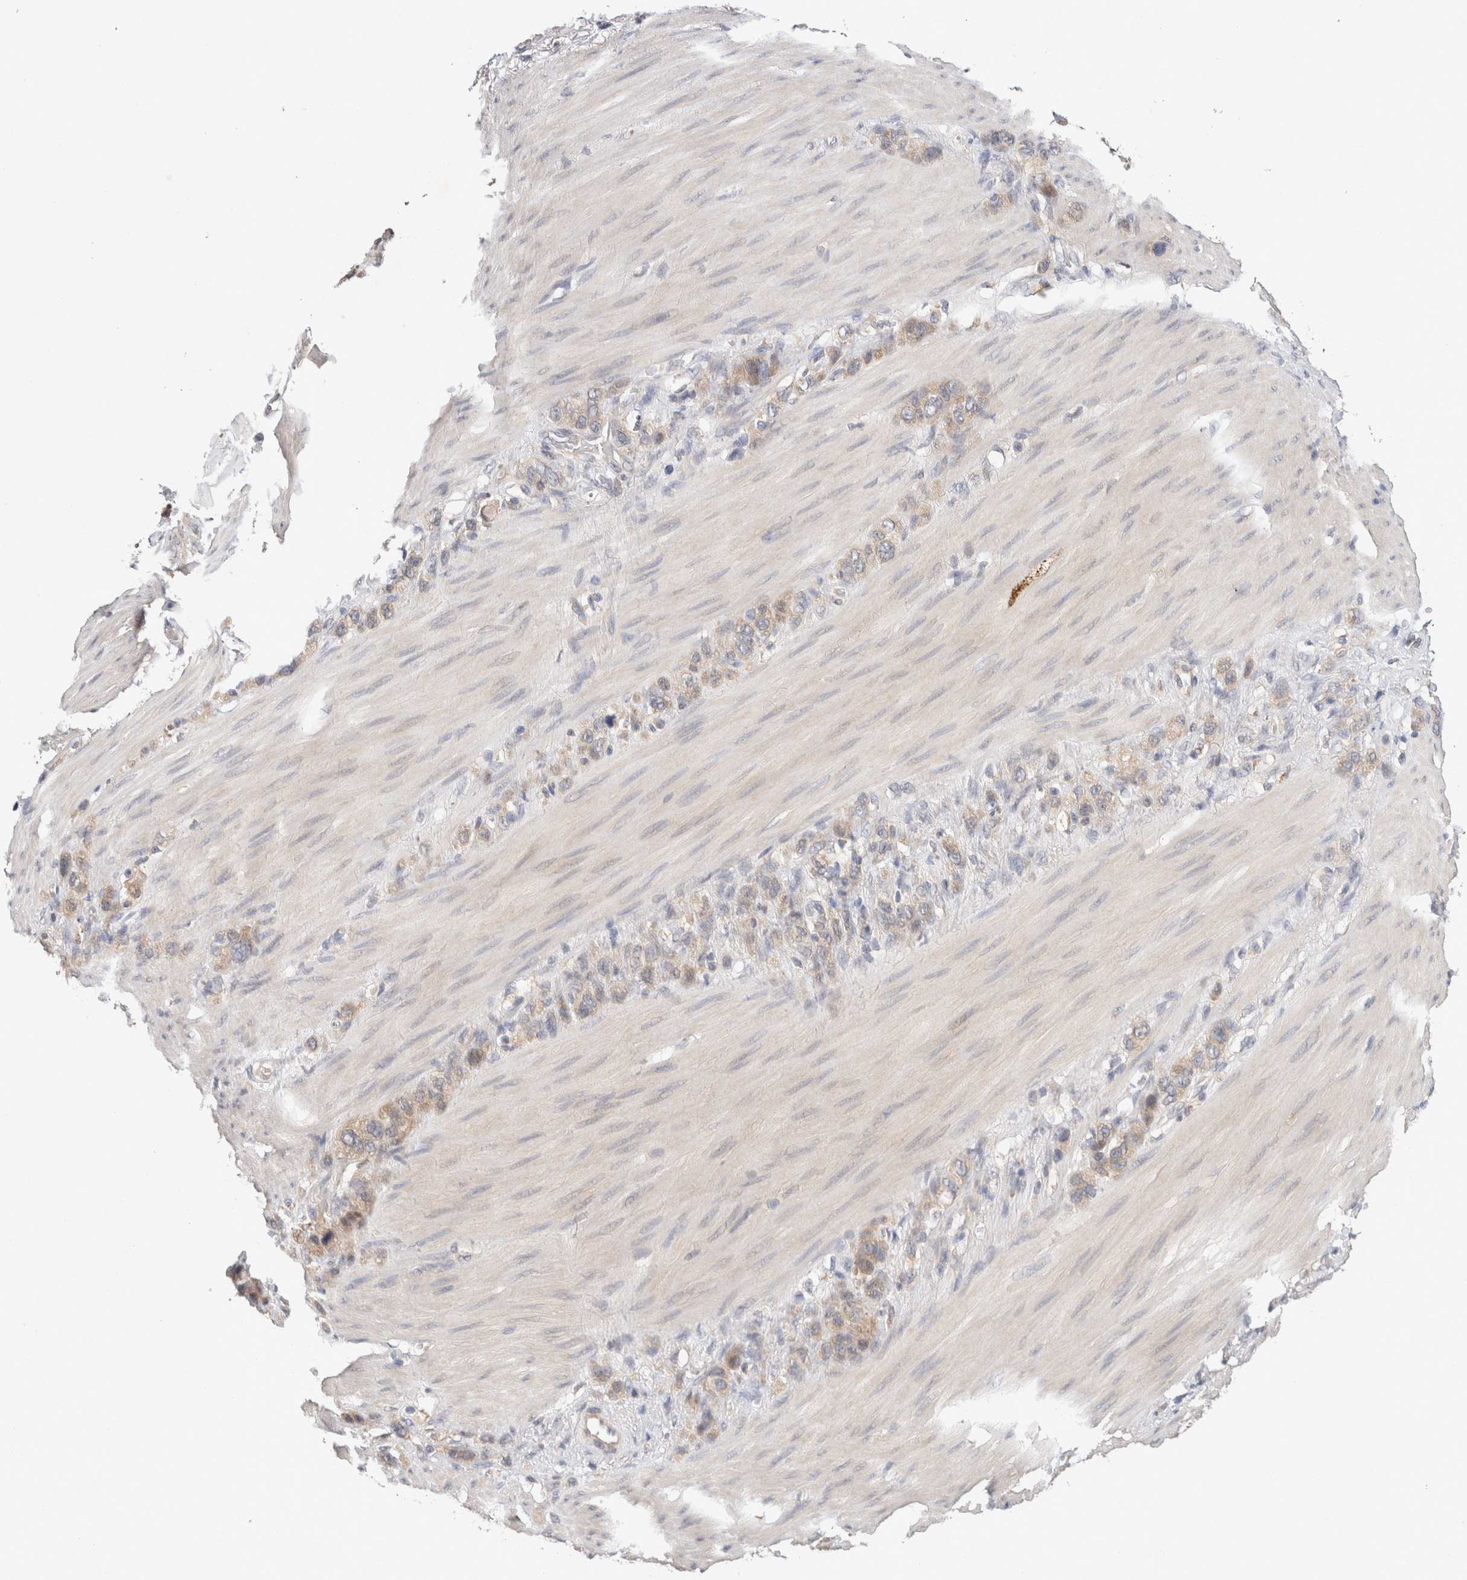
{"staining": {"intensity": "weak", "quantity": "25%-75%", "location": "cytoplasmic/membranous"}, "tissue": "stomach cancer", "cell_type": "Tumor cells", "image_type": "cancer", "snomed": [{"axis": "morphology", "description": "Adenocarcinoma, NOS"}, {"axis": "morphology", "description": "Adenocarcinoma, High grade"}, {"axis": "topography", "description": "Stomach, upper"}, {"axis": "topography", "description": "Stomach, lower"}], "caption": "The image shows immunohistochemical staining of stomach cancer. There is weak cytoplasmic/membranous expression is seen in about 25%-75% of tumor cells.", "gene": "SGK1", "patient": {"sex": "female", "age": 65}}